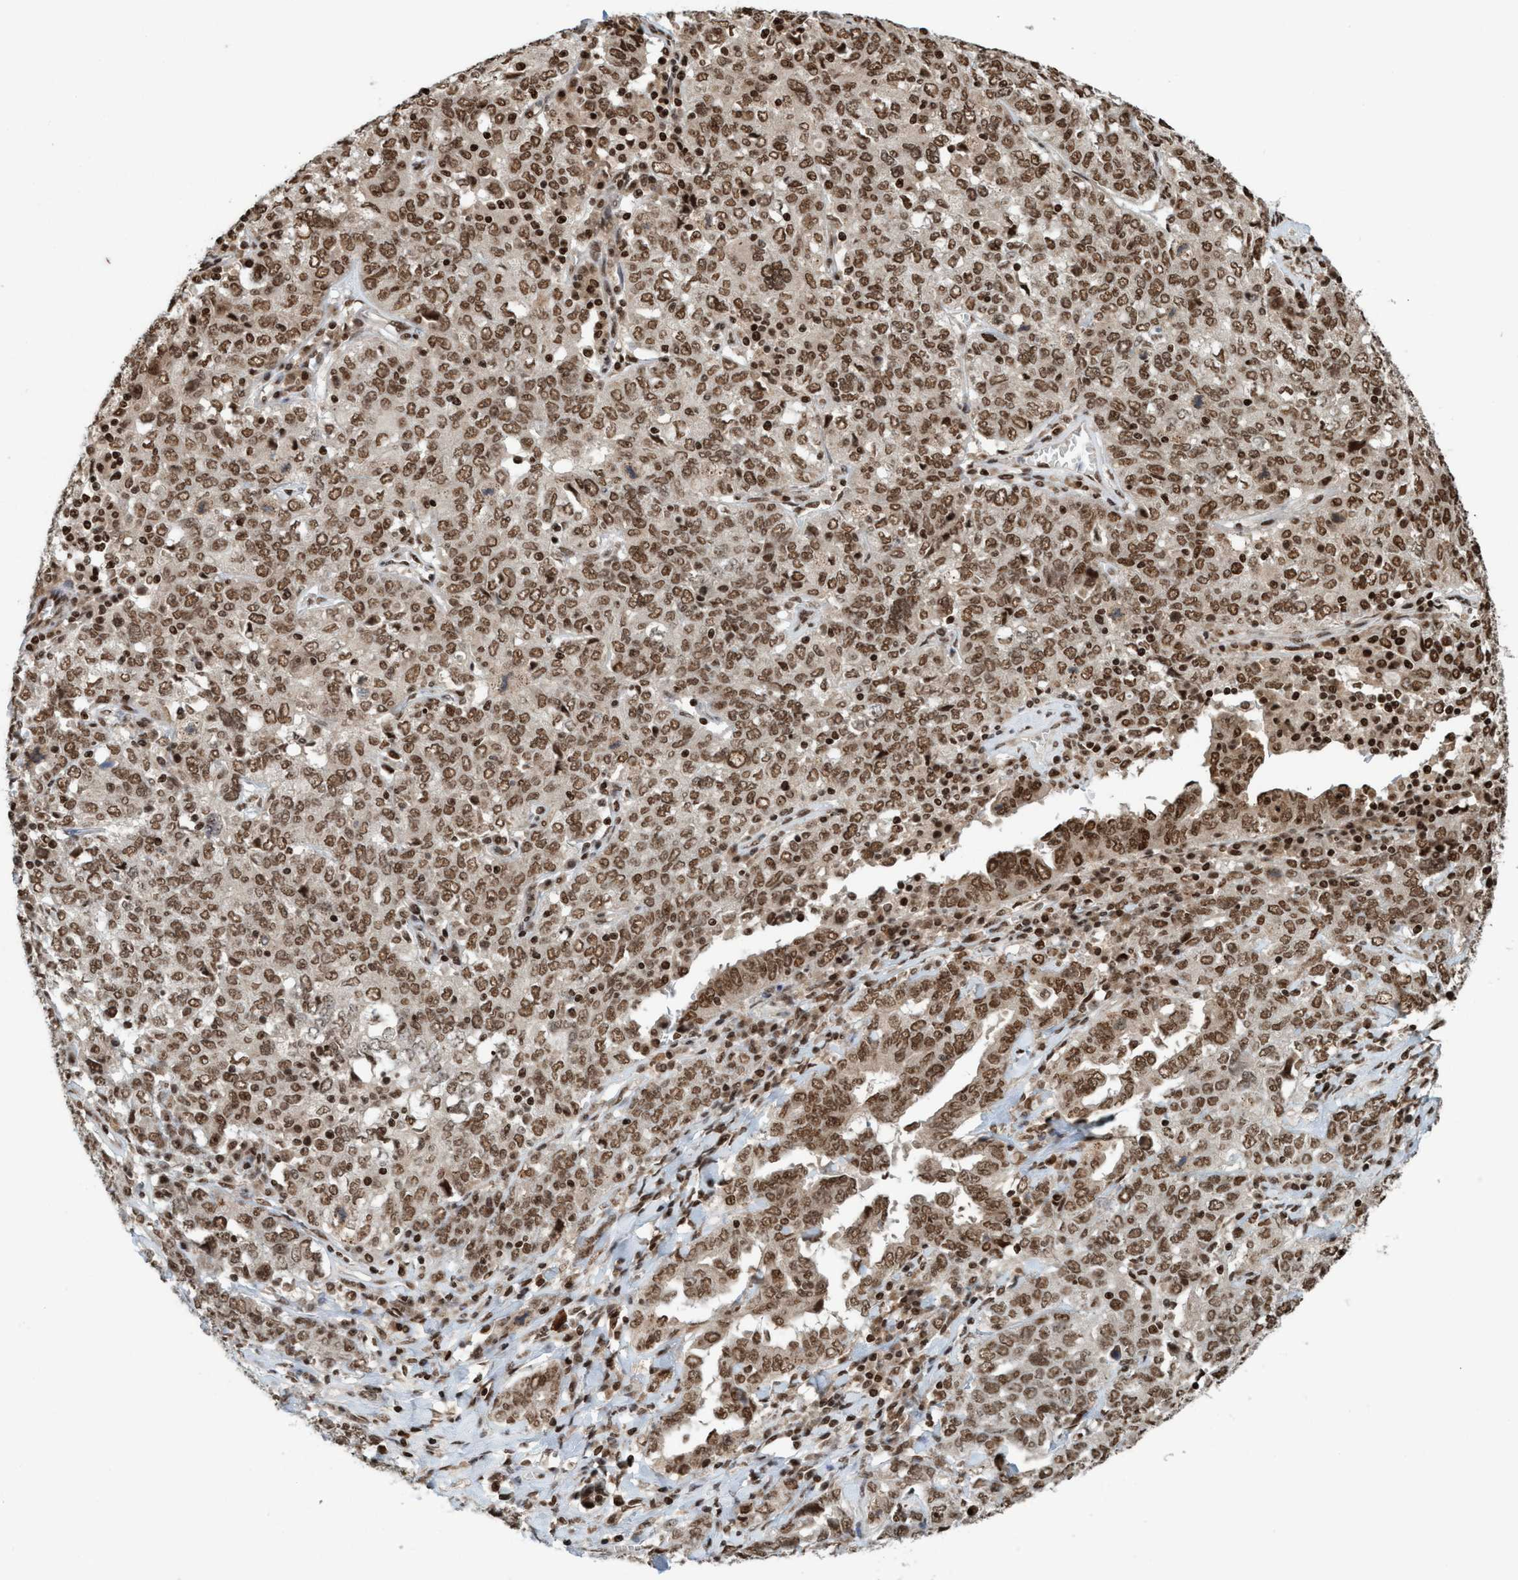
{"staining": {"intensity": "moderate", "quantity": ">75%", "location": "nuclear"}, "tissue": "ovarian cancer", "cell_type": "Tumor cells", "image_type": "cancer", "snomed": [{"axis": "morphology", "description": "Carcinoma, endometroid"}, {"axis": "topography", "description": "Ovary"}], "caption": "Immunohistochemistry (IHC) image of neoplastic tissue: human ovarian cancer stained using immunohistochemistry (IHC) demonstrates medium levels of moderate protein expression localized specifically in the nuclear of tumor cells, appearing as a nuclear brown color.", "gene": "SMCR8", "patient": {"sex": "female", "age": 62}}